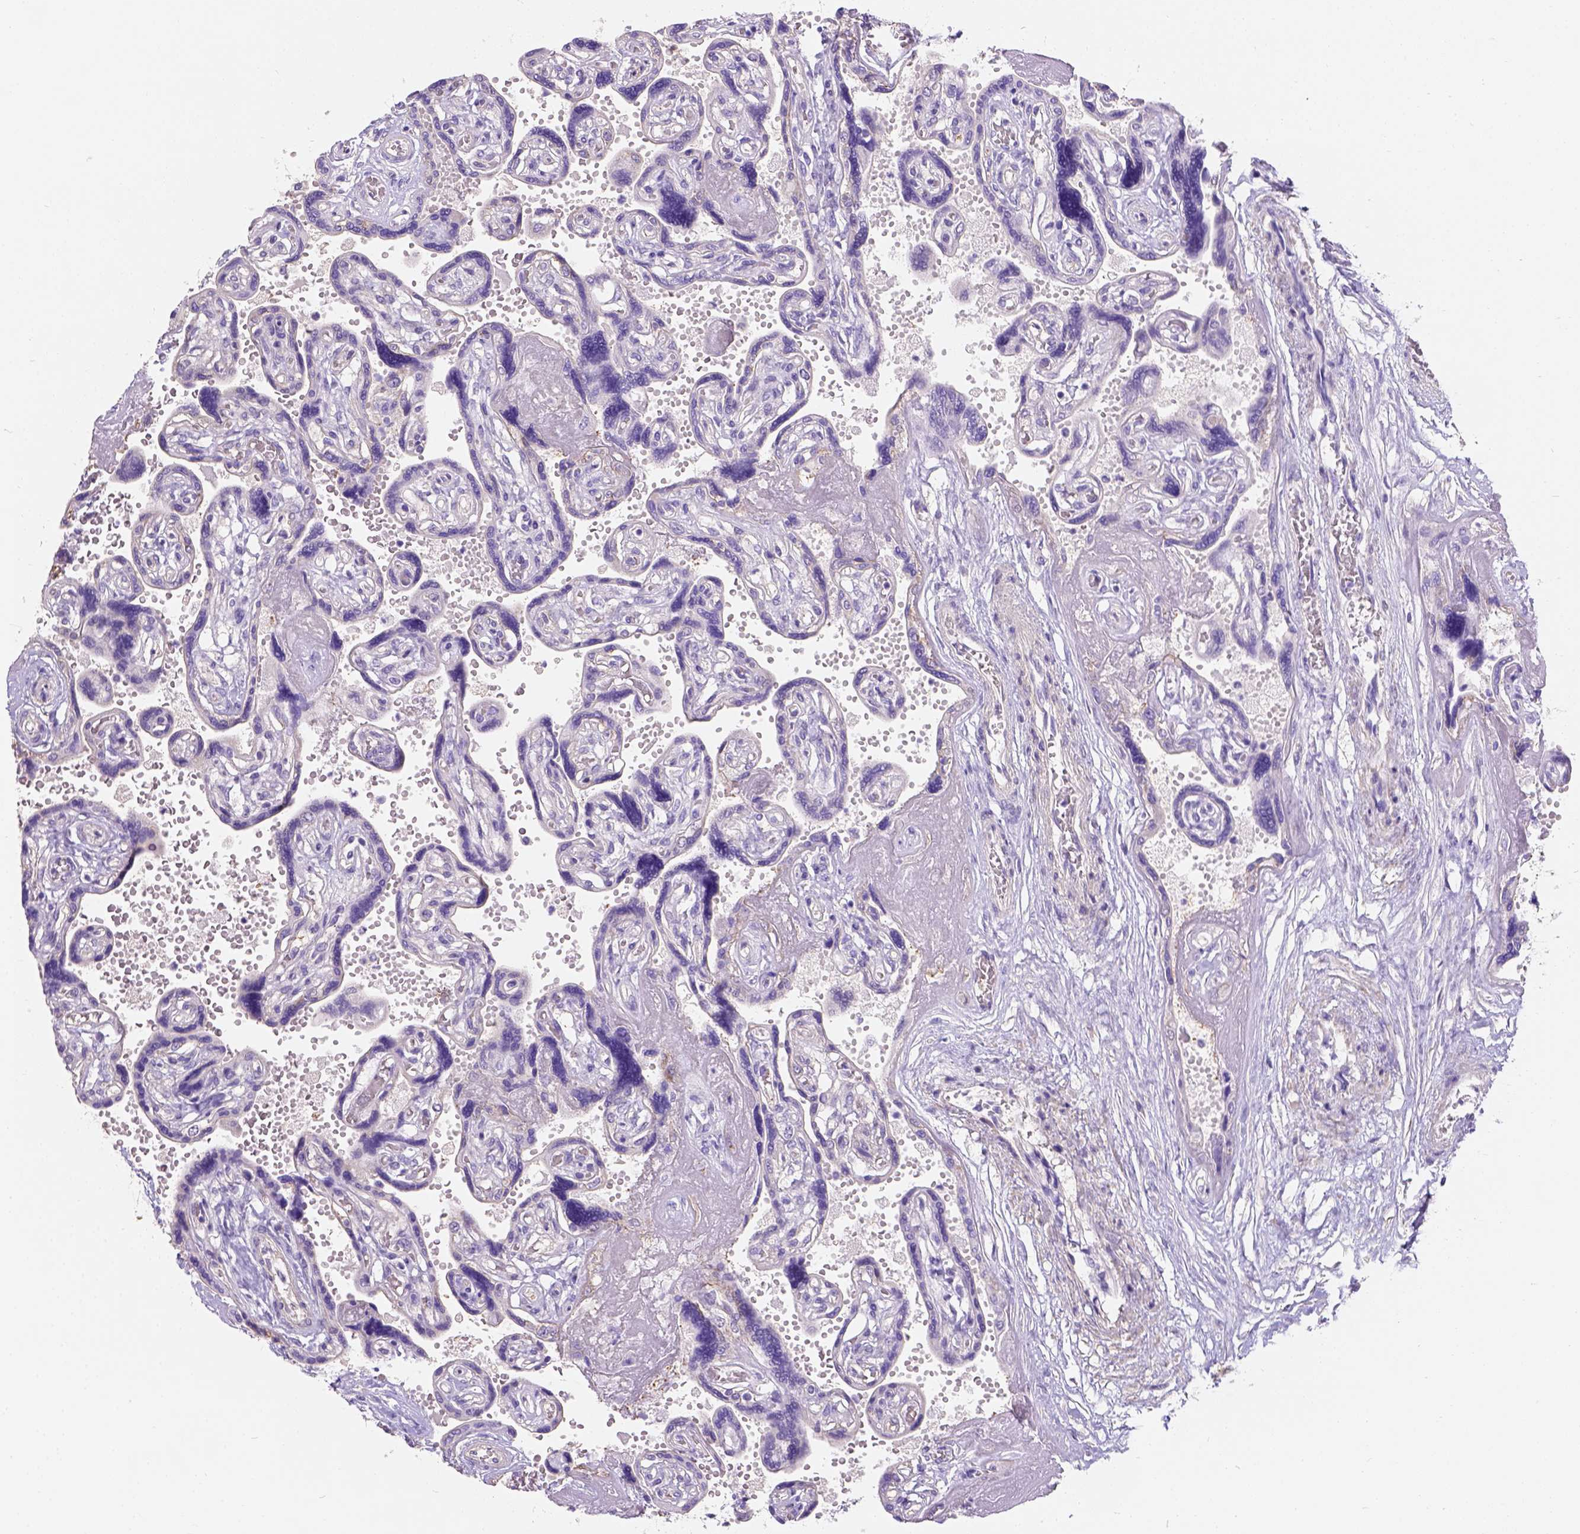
{"staining": {"intensity": "negative", "quantity": "none", "location": "none"}, "tissue": "placenta", "cell_type": "Decidual cells", "image_type": "normal", "snomed": [{"axis": "morphology", "description": "Normal tissue, NOS"}, {"axis": "topography", "description": "Placenta"}], "caption": "This is an immunohistochemistry (IHC) histopathology image of normal human placenta. There is no positivity in decidual cells.", "gene": "PHF7", "patient": {"sex": "female", "age": 32}}